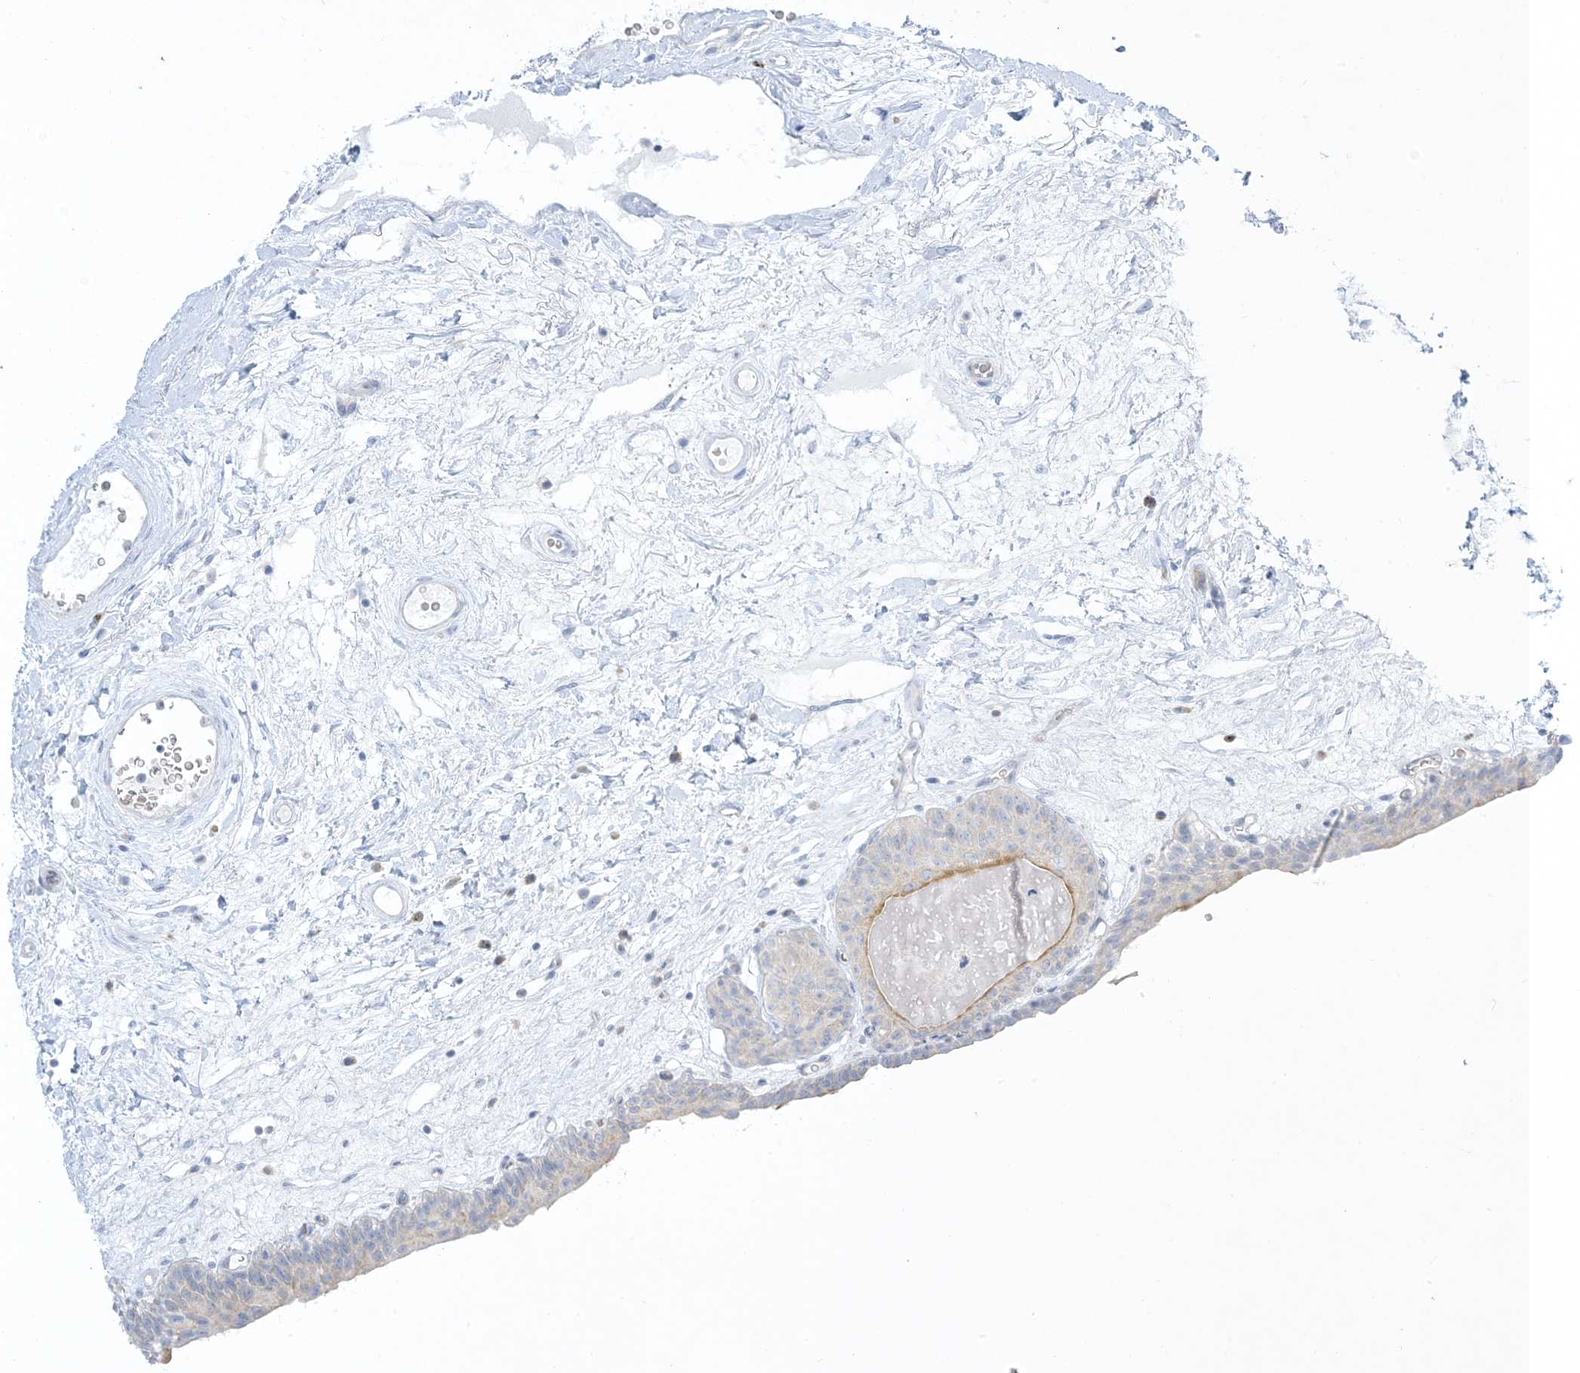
{"staining": {"intensity": "negative", "quantity": "none", "location": "none"}, "tissue": "urinary bladder", "cell_type": "Urothelial cells", "image_type": "normal", "snomed": [{"axis": "morphology", "description": "Normal tissue, NOS"}, {"axis": "topography", "description": "Urinary bladder"}], "caption": "Image shows no protein expression in urothelial cells of normal urinary bladder. (DAB IHC visualized using brightfield microscopy, high magnification).", "gene": "XIRP2", "patient": {"sex": "male", "age": 83}}